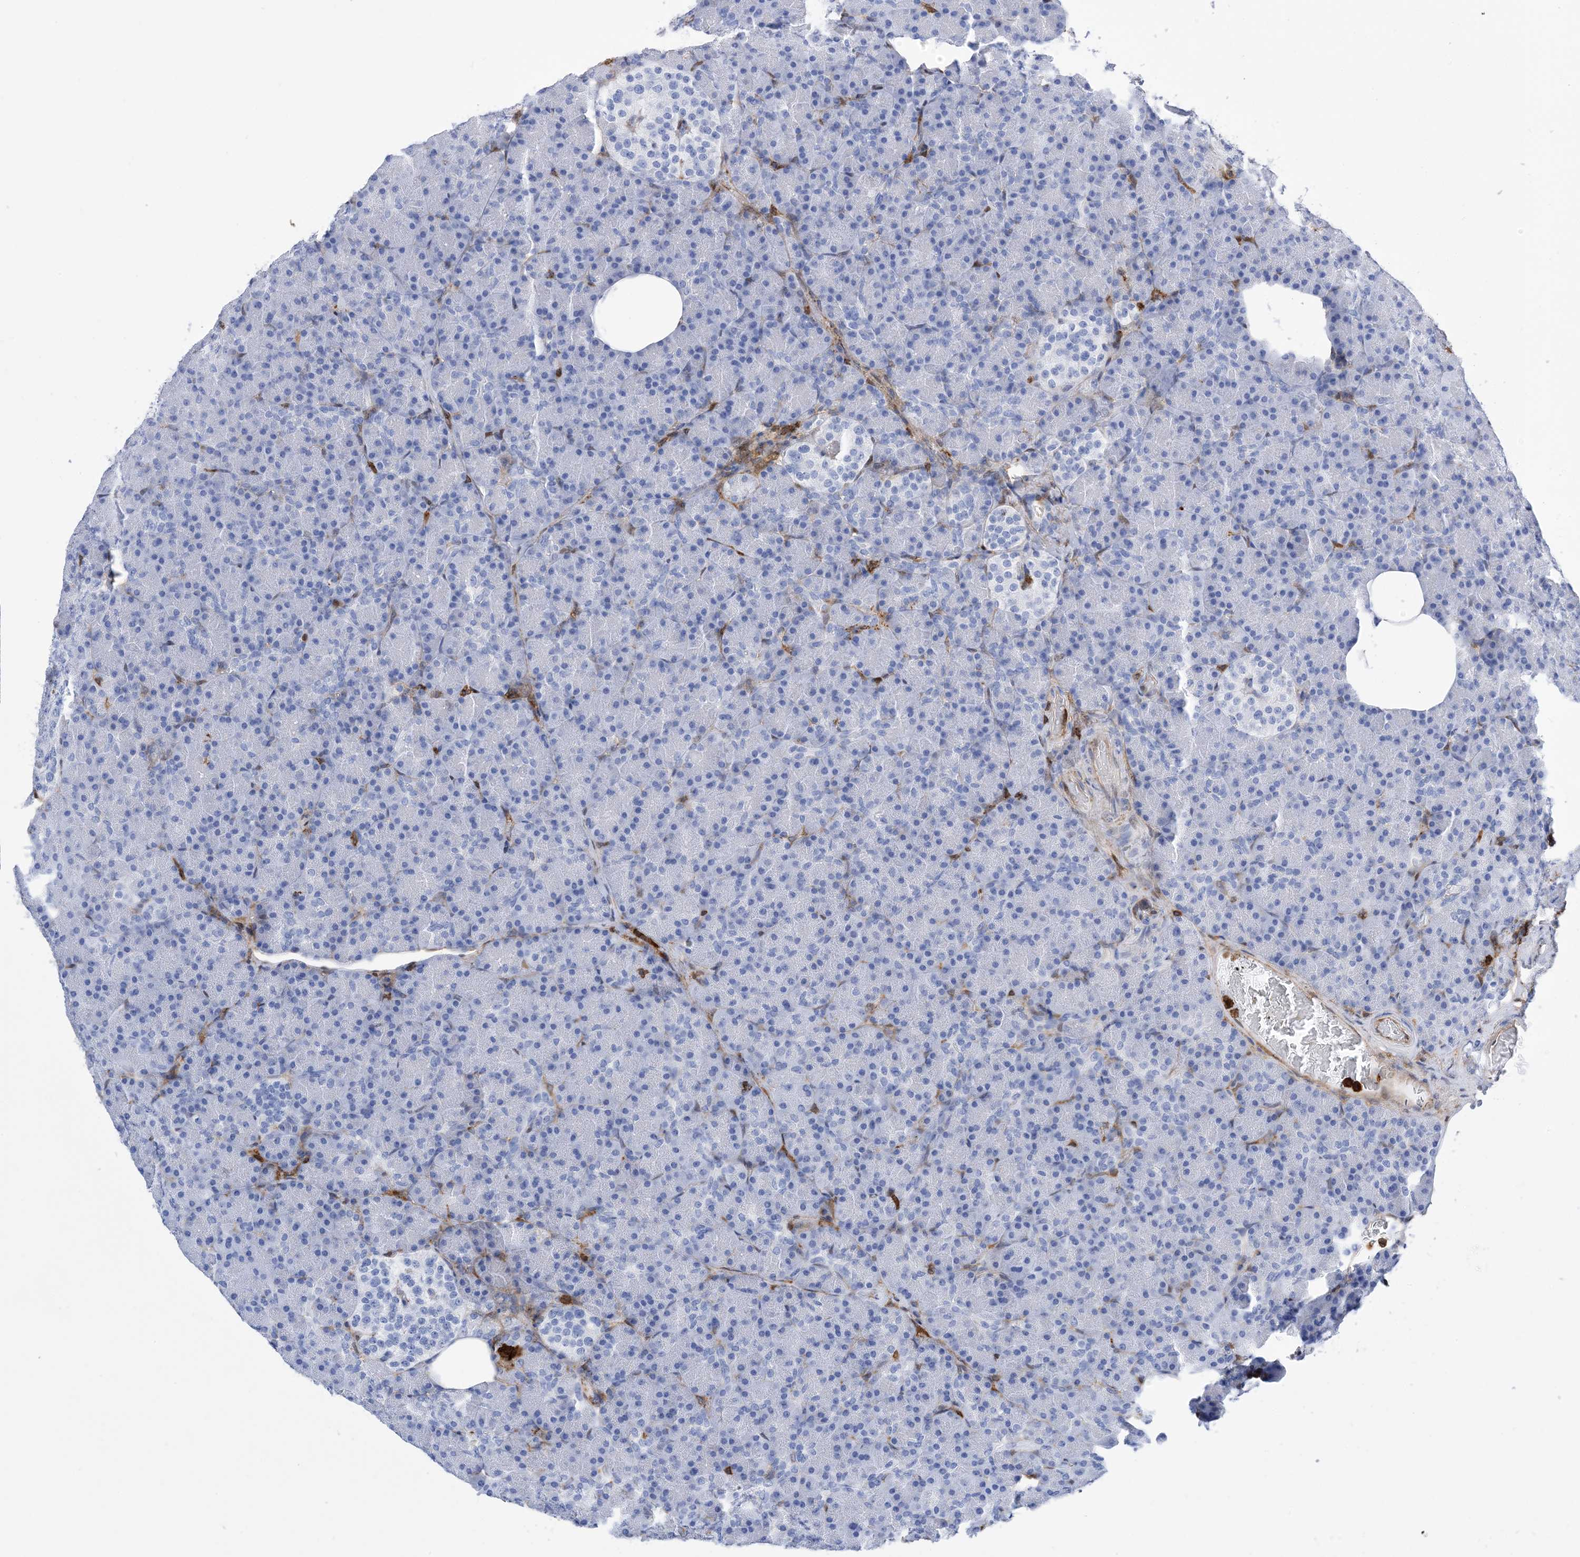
{"staining": {"intensity": "moderate", "quantity": "<25%", "location": "cytoplasmic/membranous,nuclear"}, "tissue": "pancreas", "cell_type": "Exocrine glandular cells", "image_type": "normal", "snomed": [{"axis": "morphology", "description": "Normal tissue, NOS"}, {"axis": "topography", "description": "Pancreas"}], "caption": "Immunohistochemistry staining of unremarkable pancreas, which reveals low levels of moderate cytoplasmic/membranous,nuclear expression in approximately <25% of exocrine glandular cells indicating moderate cytoplasmic/membranous,nuclear protein expression. The staining was performed using DAB (3,3'-diaminobenzidine) (brown) for protein detection and nuclei were counterstained in hematoxylin (blue).", "gene": "ANXA1", "patient": {"sex": "female", "age": 43}}